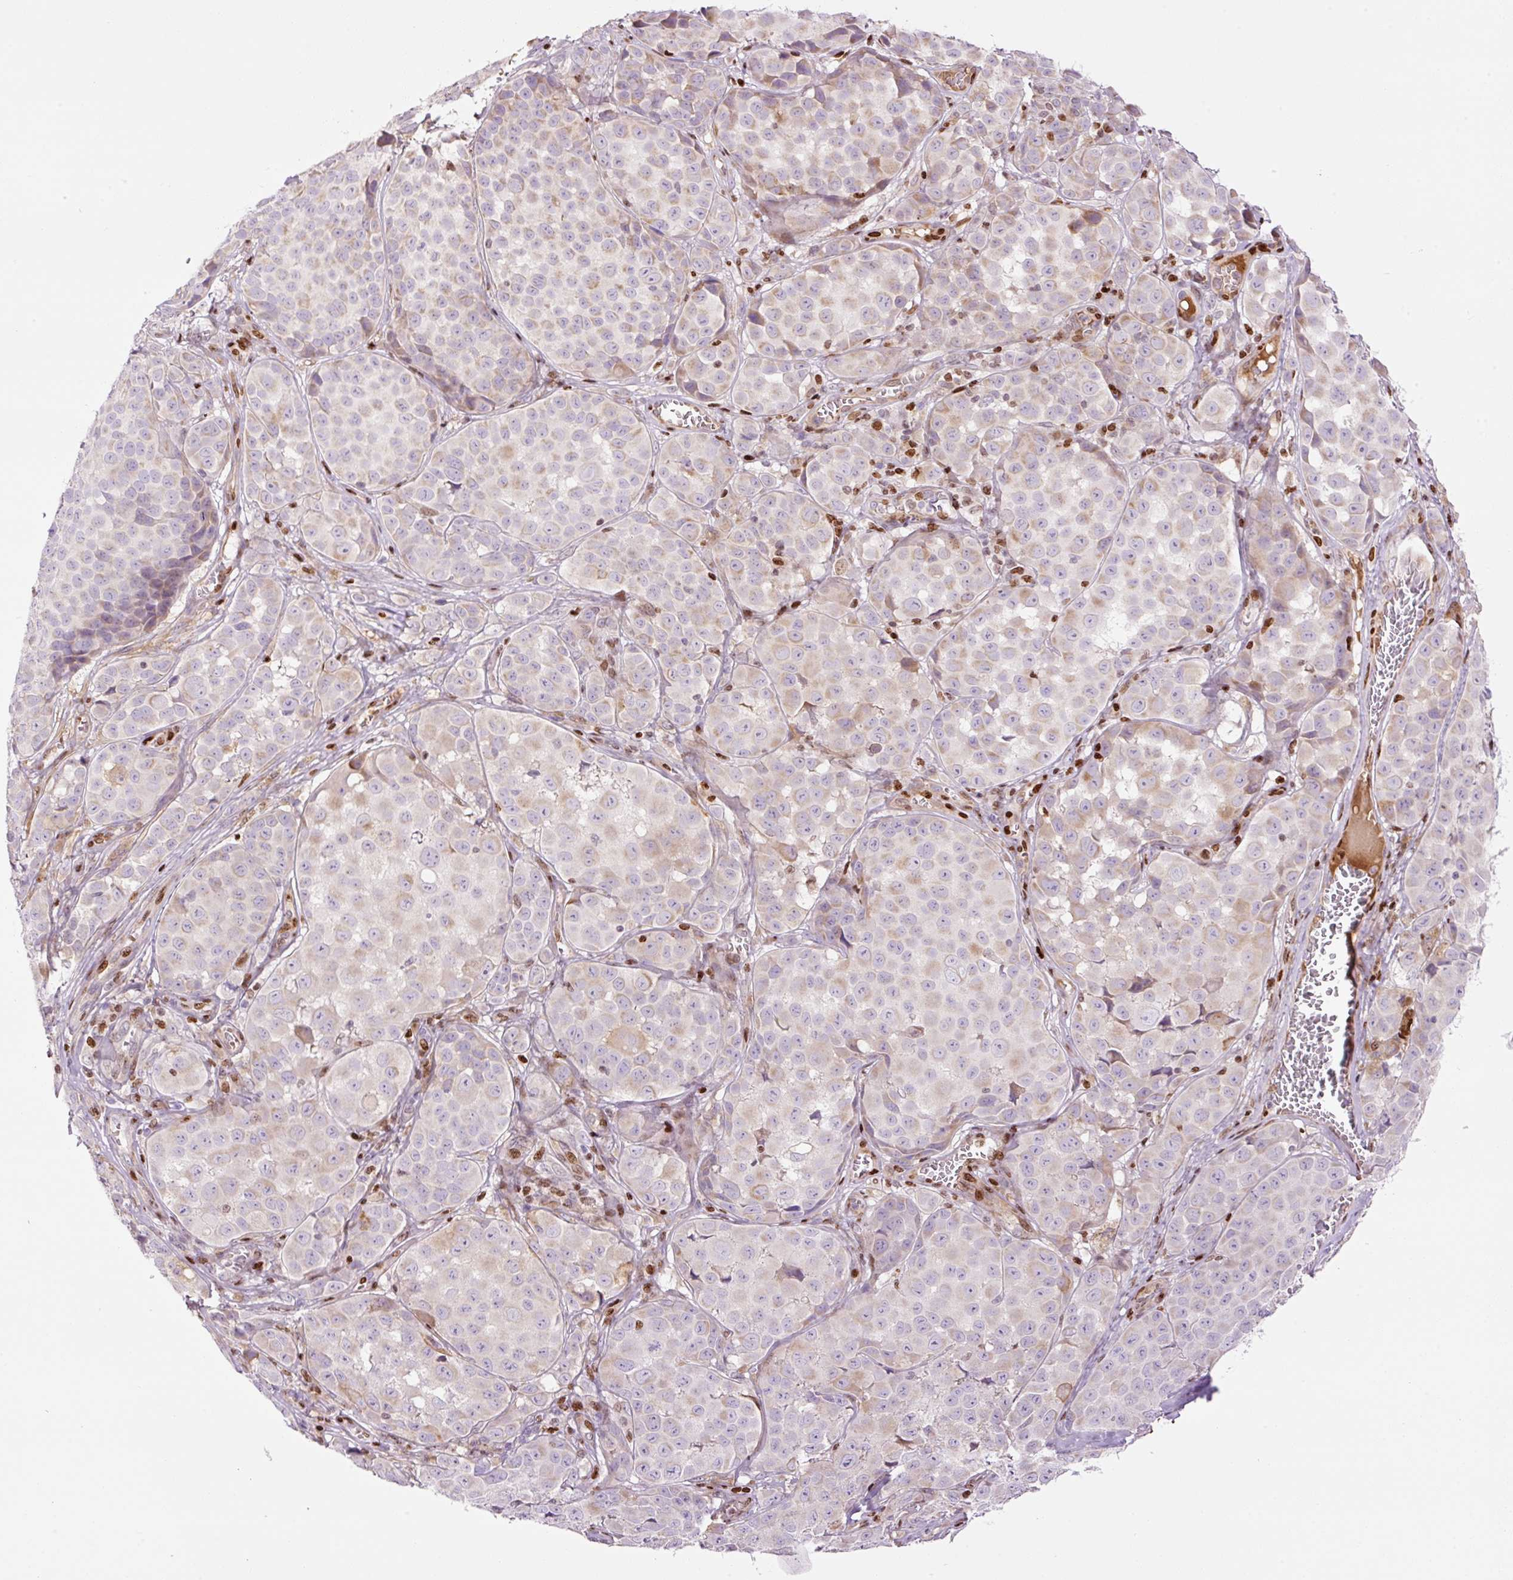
{"staining": {"intensity": "moderate", "quantity": "<25%", "location": "cytoplasmic/membranous"}, "tissue": "melanoma", "cell_type": "Tumor cells", "image_type": "cancer", "snomed": [{"axis": "morphology", "description": "Malignant melanoma, NOS"}, {"axis": "topography", "description": "Skin"}], "caption": "A brown stain highlights moderate cytoplasmic/membranous staining of a protein in malignant melanoma tumor cells. The staining was performed using DAB (3,3'-diaminobenzidine), with brown indicating positive protein expression. Nuclei are stained blue with hematoxylin.", "gene": "TMEM8B", "patient": {"sex": "male", "age": 64}}